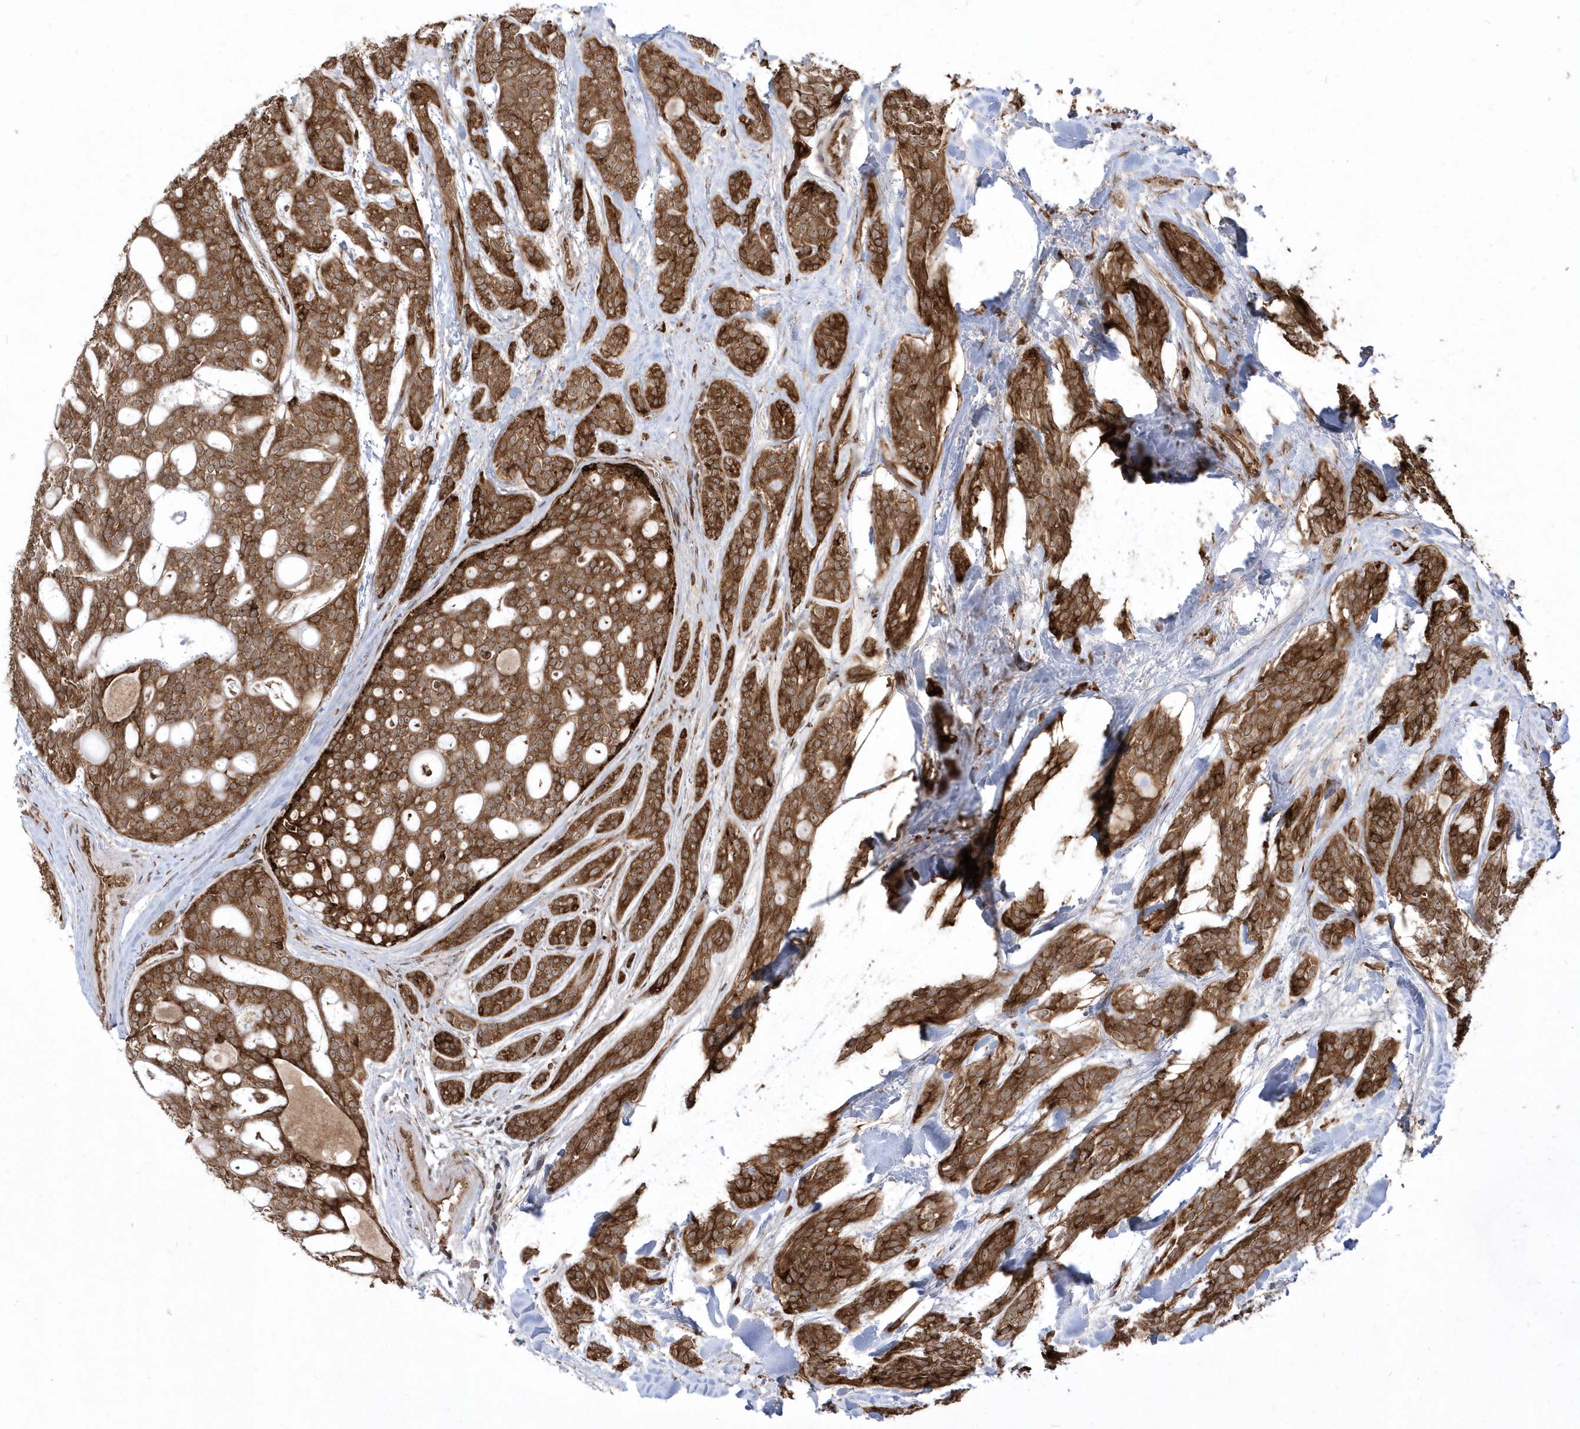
{"staining": {"intensity": "moderate", "quantity": ">75%", "location": "cytoplasmic/membranous,nuclear"}, "tissue": "head and neck cancer", "cell_type": "Tumor cells", "image_type": "cancer", "snomed": [{"axis": "morphology", "description": "Adenocarcinoma, NOS"}, {"axis": "topography", "description": "Head-Neck"}], "caption": "IHC histopathology image of neoplastic tissue: head and neck cancer stained using immunohistochemistry exhibits medium levels of moderate protein expression localized specifically in the cytoplasmic/membranous and nuclear of tumor cells, appearing as a cytoplasmic/membranous and nuclear brown color.", "gene": "EPC2", "patient": {"sex": "male", "age": 66}}